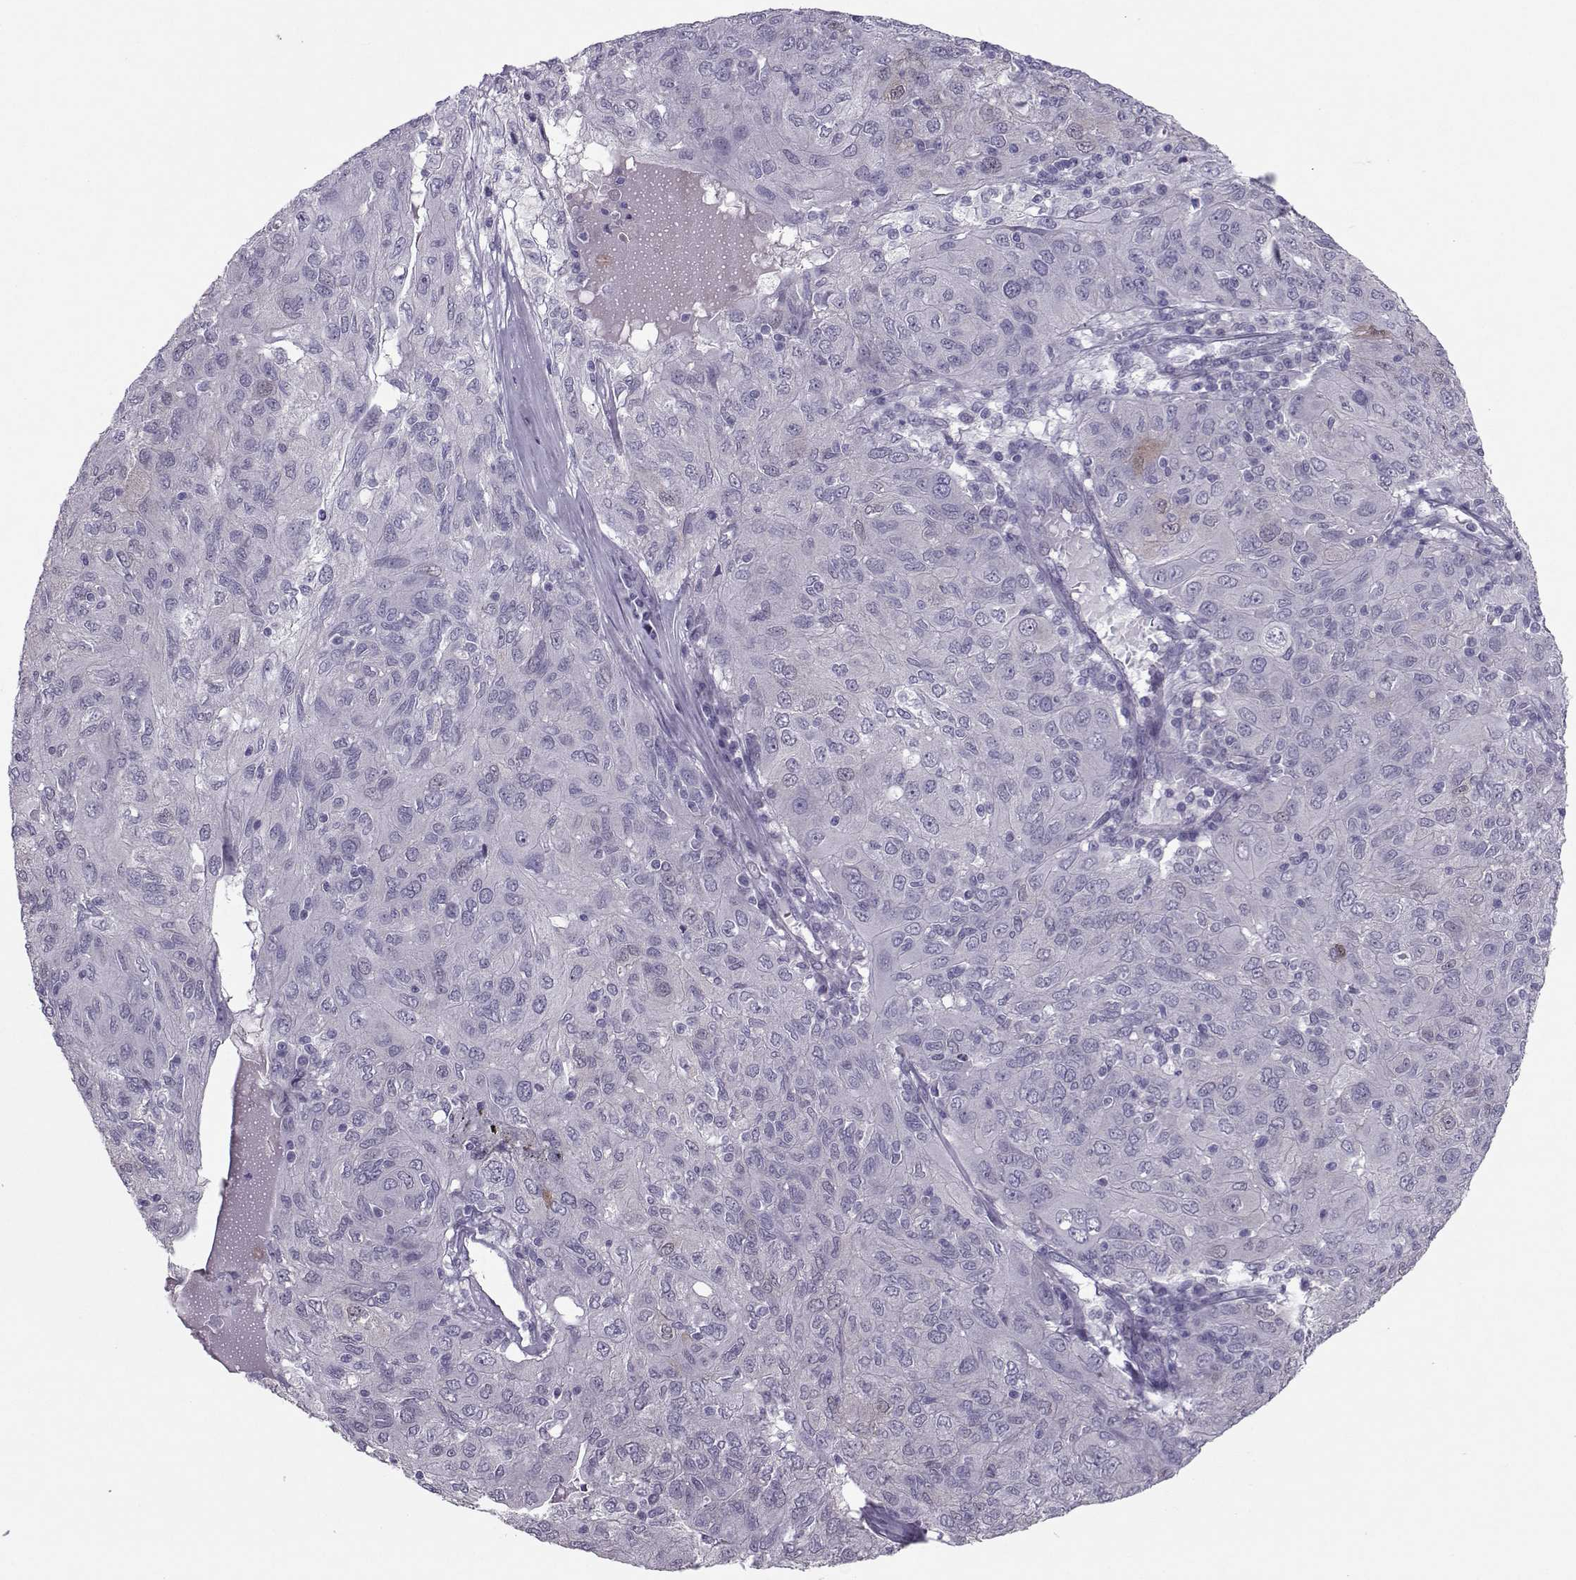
{"staining": {"intensity": "negative", "quantity": "none", "location": "none"}, "tissue": "ovarian cancer", "cell_type": "Tumor cells", "image_type": "cancer", "snomed": [{"axis": "morphology", "description": "Carcinoma, endometroid"}, {"axis": "topography", "description": "Ovary"}], "caption": "An image of ovarian endometroid carcinoma stained for a protein exhibits no brown staining in tumor cells.", "gene": "ASRGL1", "patient": {"sex": "female", "age": 50}}